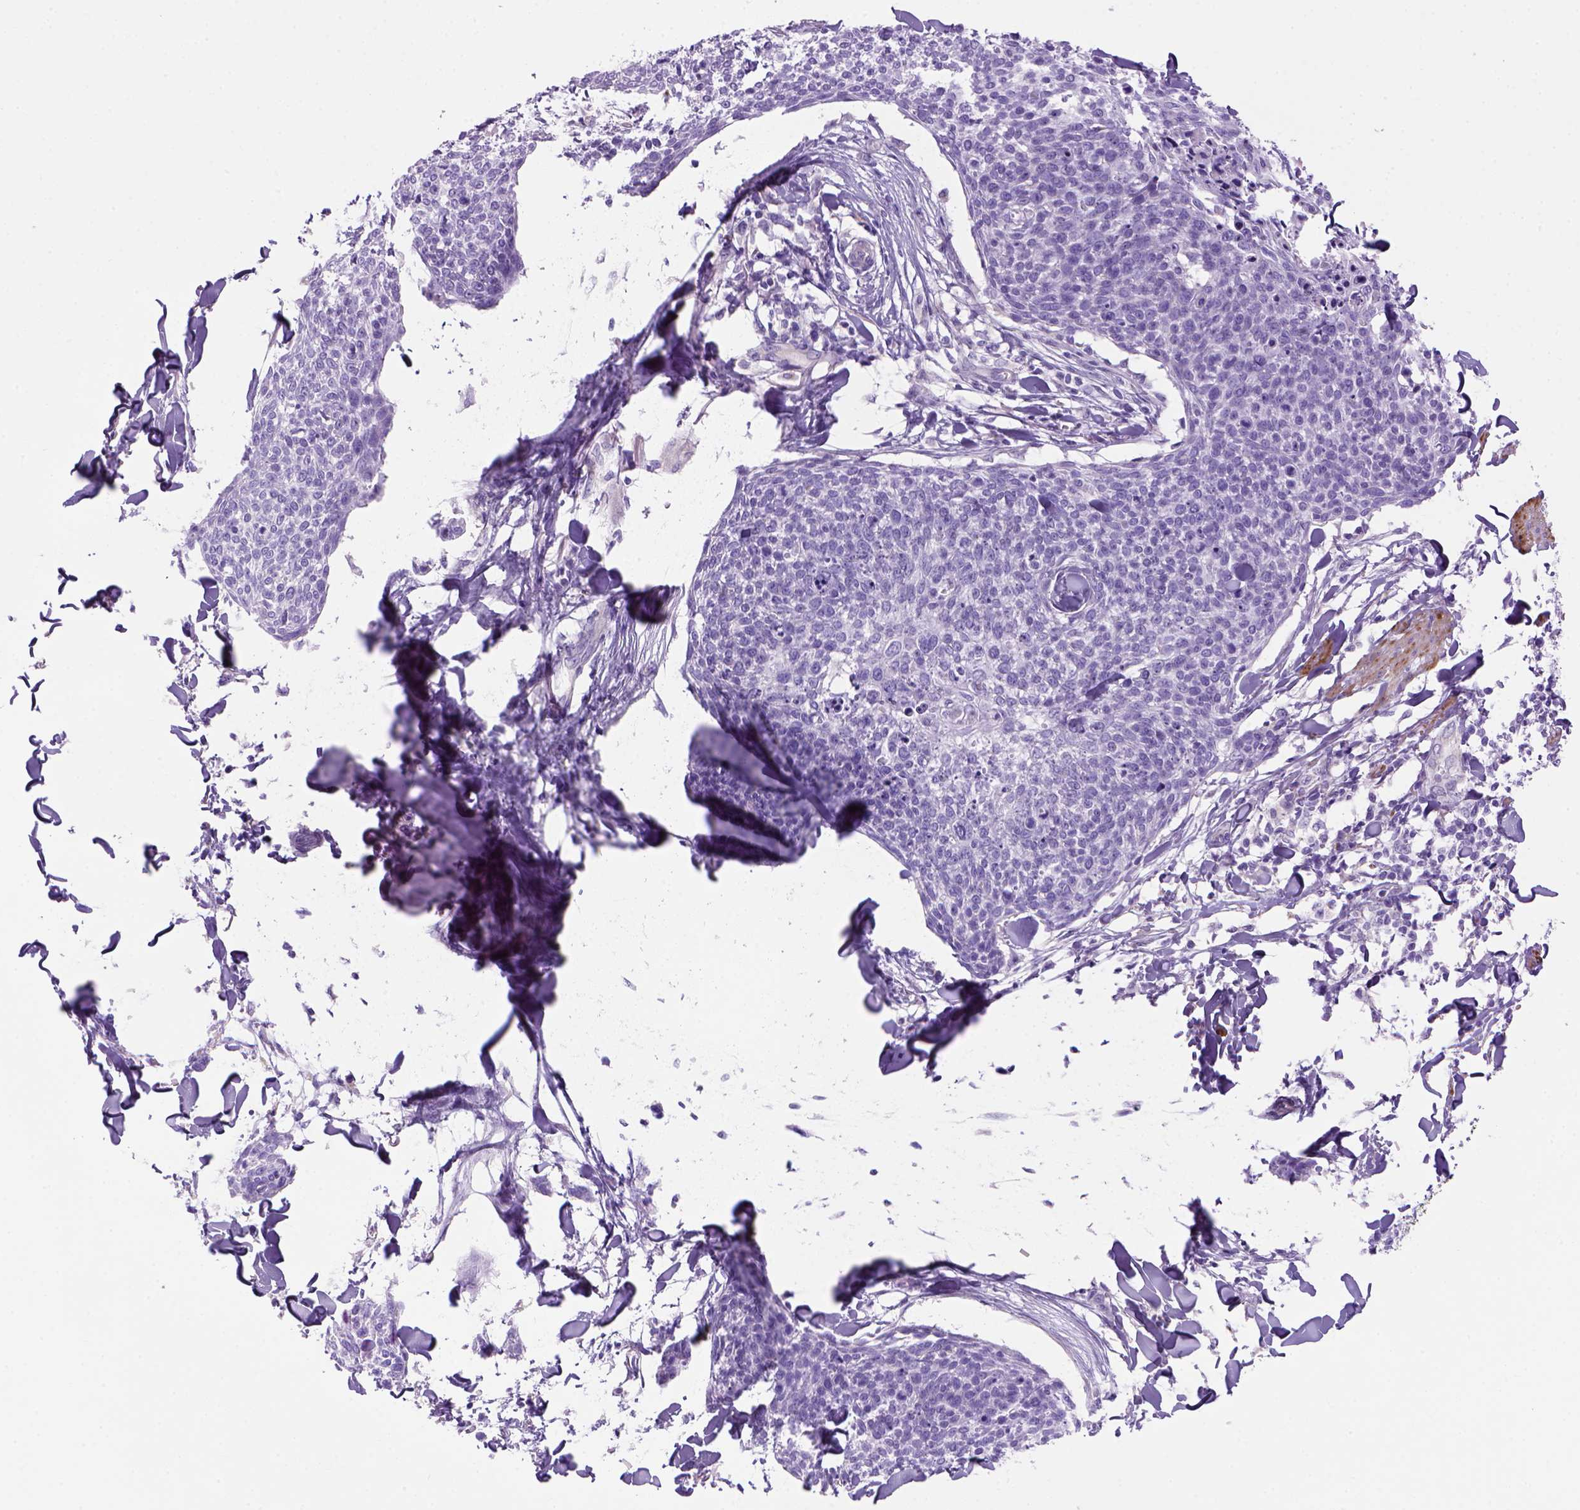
{"staining": {"intensity": "negative", "quantity": "none", "location": "none"}, "tissue": "skin cancer", "cell_type": "Tumor cells", "image_type": "cancer", "snomed": [{"axis": "morphology", "description": "Squamous cell carcinoma, NOS"}, {"axis": "topography", "description": "Skin"}, {"axis": "topography", "description": "Vulva"}], "caption": "DAB (3,3'-diaminobenzidine) immunohistochemical staining of squamous cell carcinoma (skin) demonstrates no significant expression in tumor cells. (DAB (3,3'-diaminobenzidine) immunohistochemistry (IHC) with hematoxylin counter stain).", "gene": "ARHGEF33", "patient": {"sex": "female", "age": 75}}